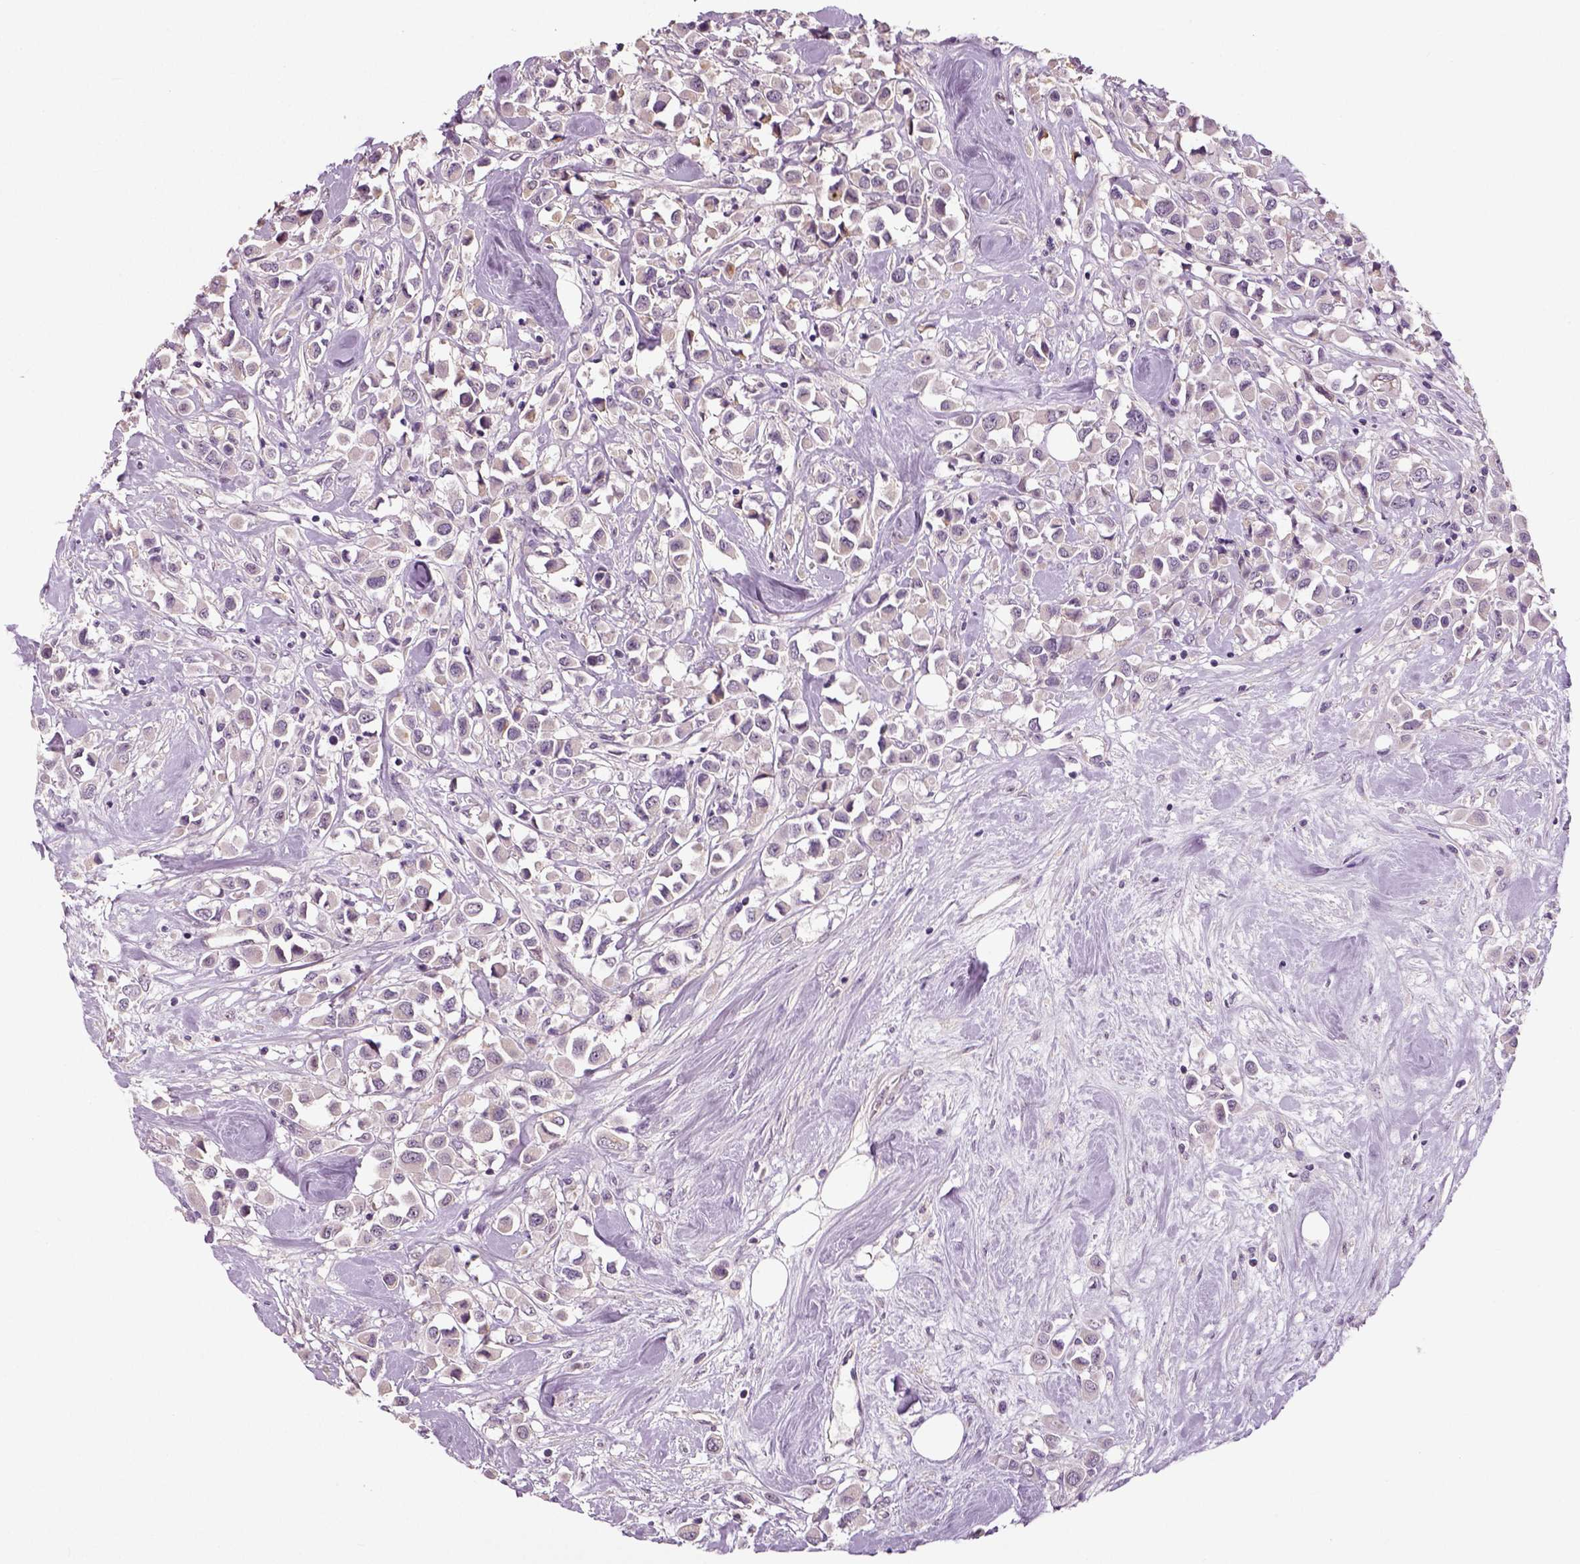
{"staining": {"intensity": "negative", "quantity": "none", "location": "none"}, "tissue": "breast cancer", "cell_type": "Tumor cells", "image_type": "cancer", "snomed": [{"axis": "morphology", "description": "Duct carcinoma"}, {"axis": "topography", "description": "Breast"}], "caption": "IHC histopathology image of human breast invasive ductal carcinoma stained for a protein (brown), which displays no positivity in tumor cells.", "gene": "NECAB1", "patient": {"sex": "female", "age": 61}}